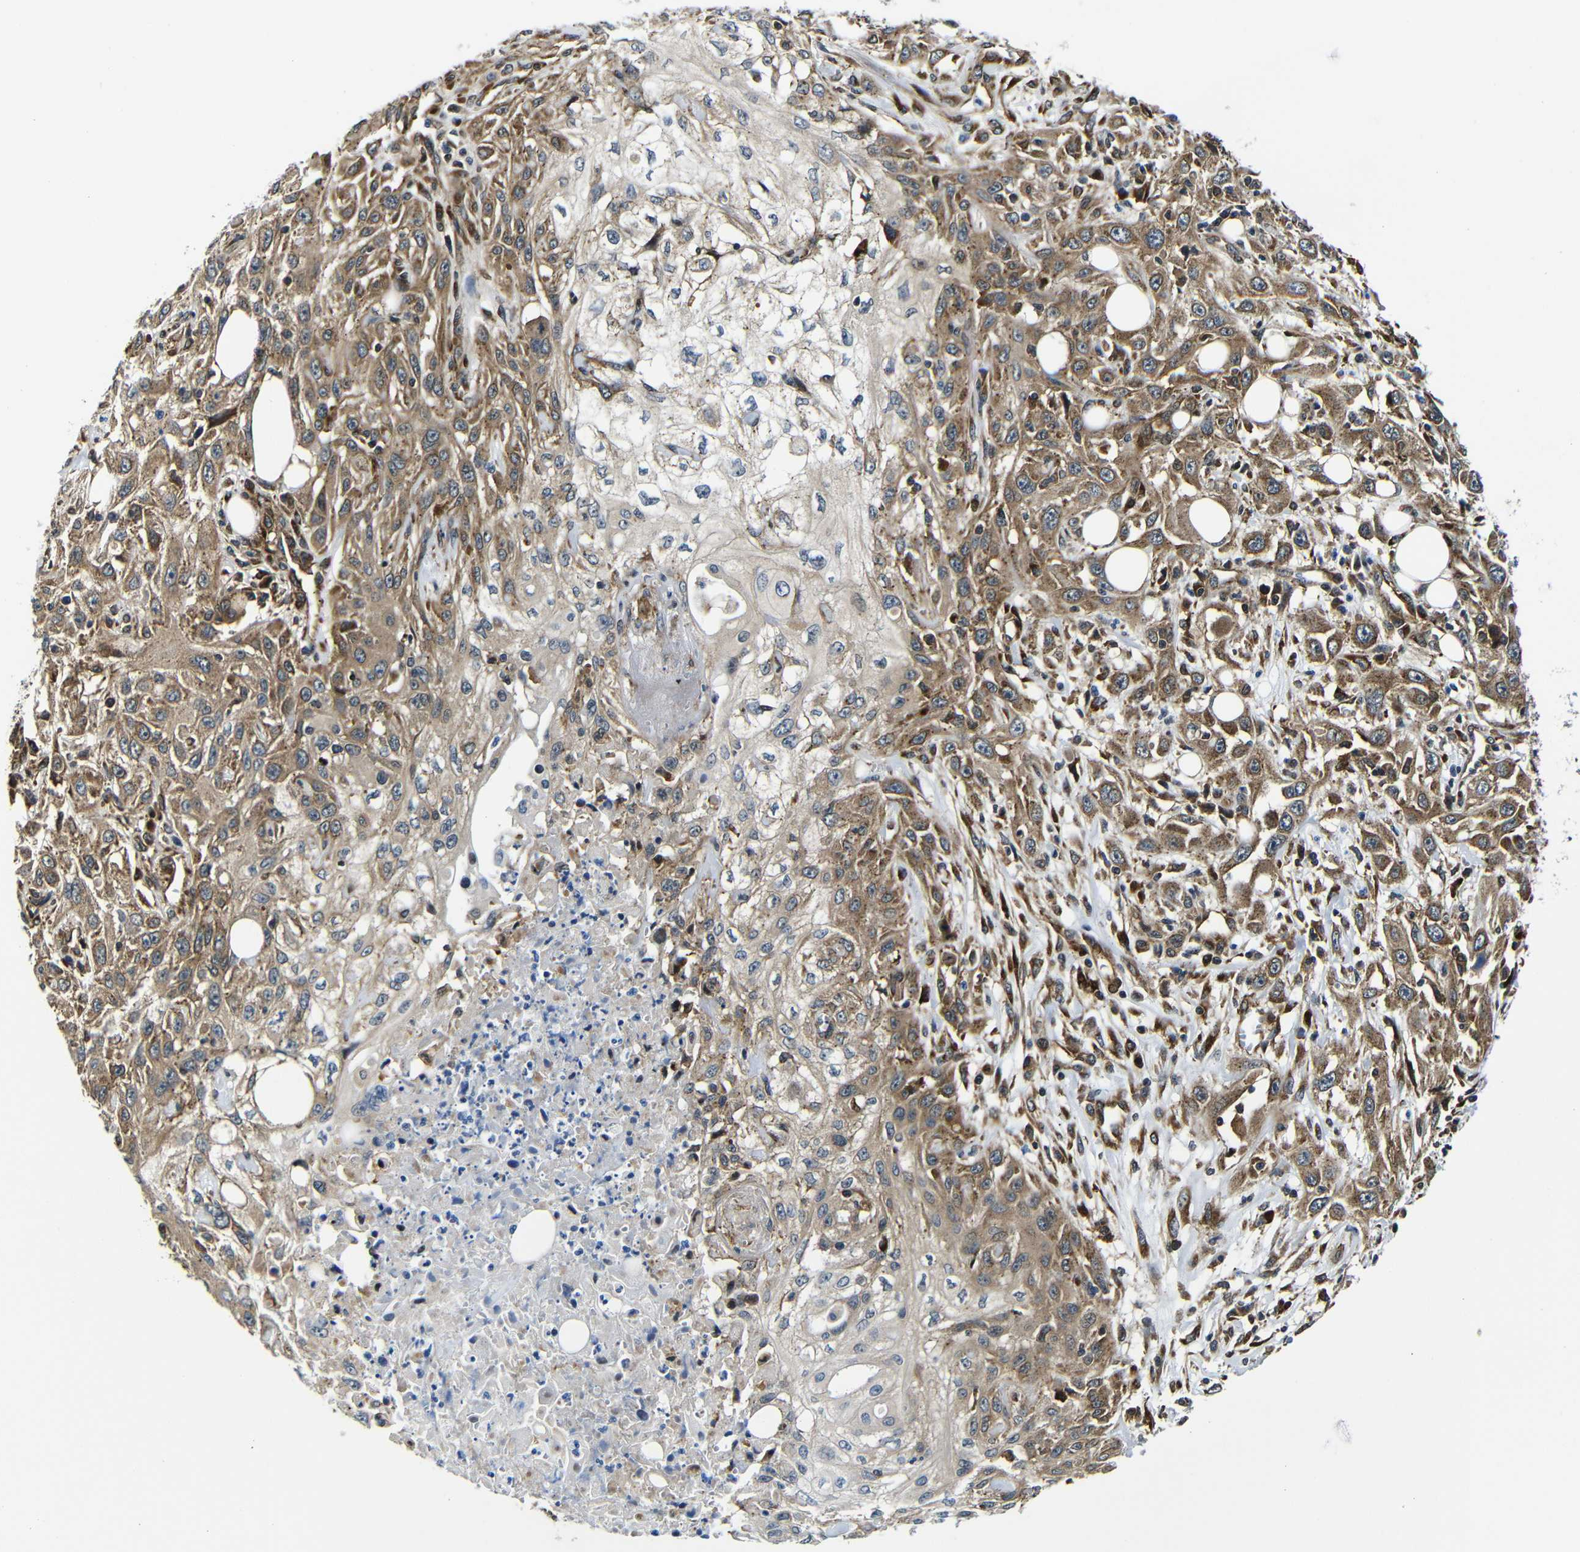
{"staining": {"intensity": "moderate", "quantity": ">75%", "location": "cytoplasmic/membranous"}, "tissue": "skin cancer", "cell_type": "Tumor cells", "image_type": "cancer", "snomed": [{"axis": "morphology", "description": "Squamous cell carcinoma, NOS"}, {"axis": "topography", "description": "Skin"}], "caption": "A high-resolution photomicrograph shows IHC staining of squamous cell carcinoma (skin), which demonstrates moderate cytoplasmic/membranous positivity in approximately >75% of tumor cells.", "gene": "ABCE1", "patient": {"sex": "male", "age": 75}}